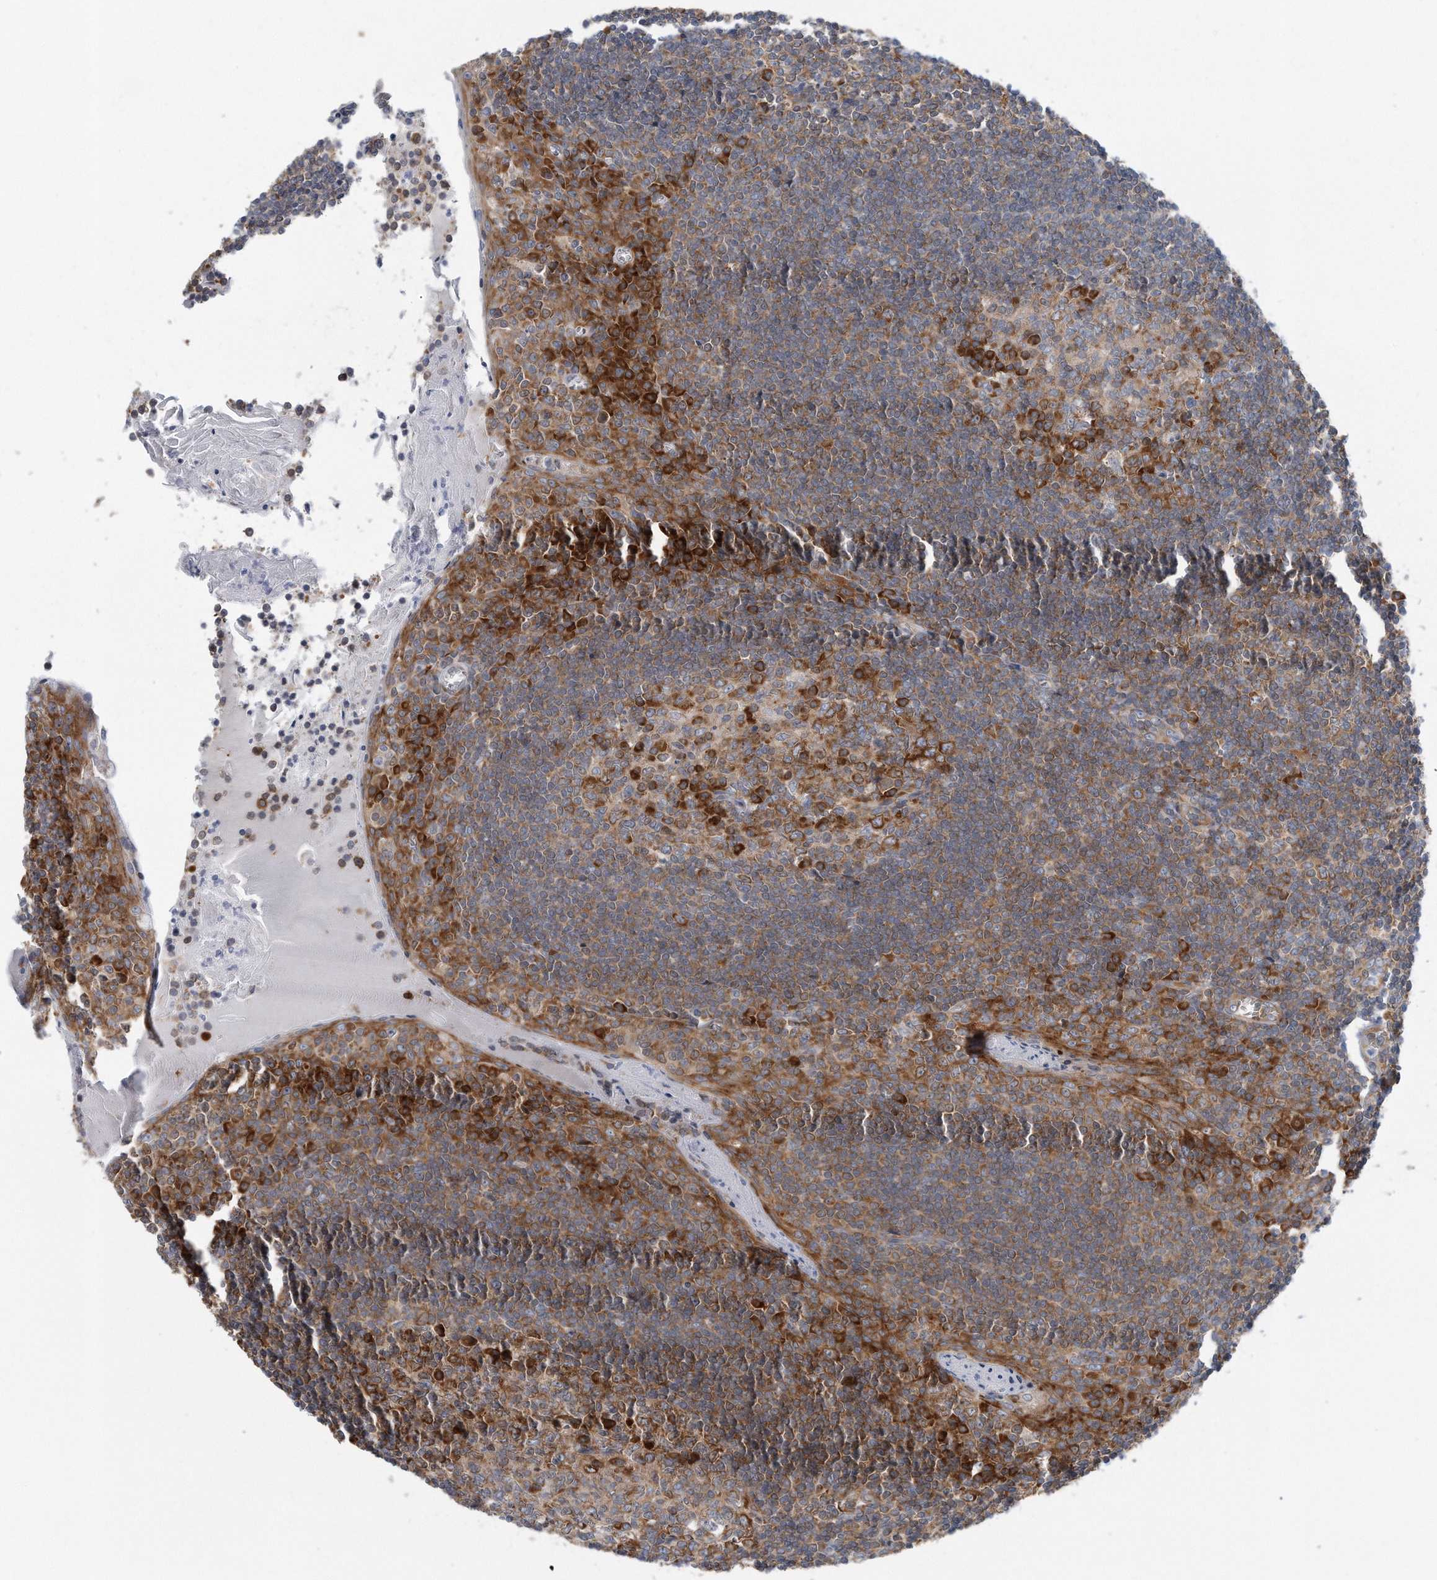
{"staining": {"intensity": "strong", "quantity": "25%-75%", "location": "cytoplasmic/membranous"}, "tissue": "tonsil", "cell_type": "Germinal center cells", "image_type": "normal", "snomed": [{"axis": "morphology", "description": "Normal tissue, NOS"}, {"axis": "topography", "description": "Tonsil"}], "caption": "DAB (3,3'-diaminobenzidine) immunohistochemical staining of normal human tonsil shows strong cytoplasmic/membranous protein staining in about 25%-75% of germinal center cells. (Stains: DAB (3,3'-diaminobenzidine) in brown, nuclei in blue, Microscopy: brightfield microscopy at high magnification).", "gene": "RPL26L1", "patient": {"sex": "male", "age": 27}}